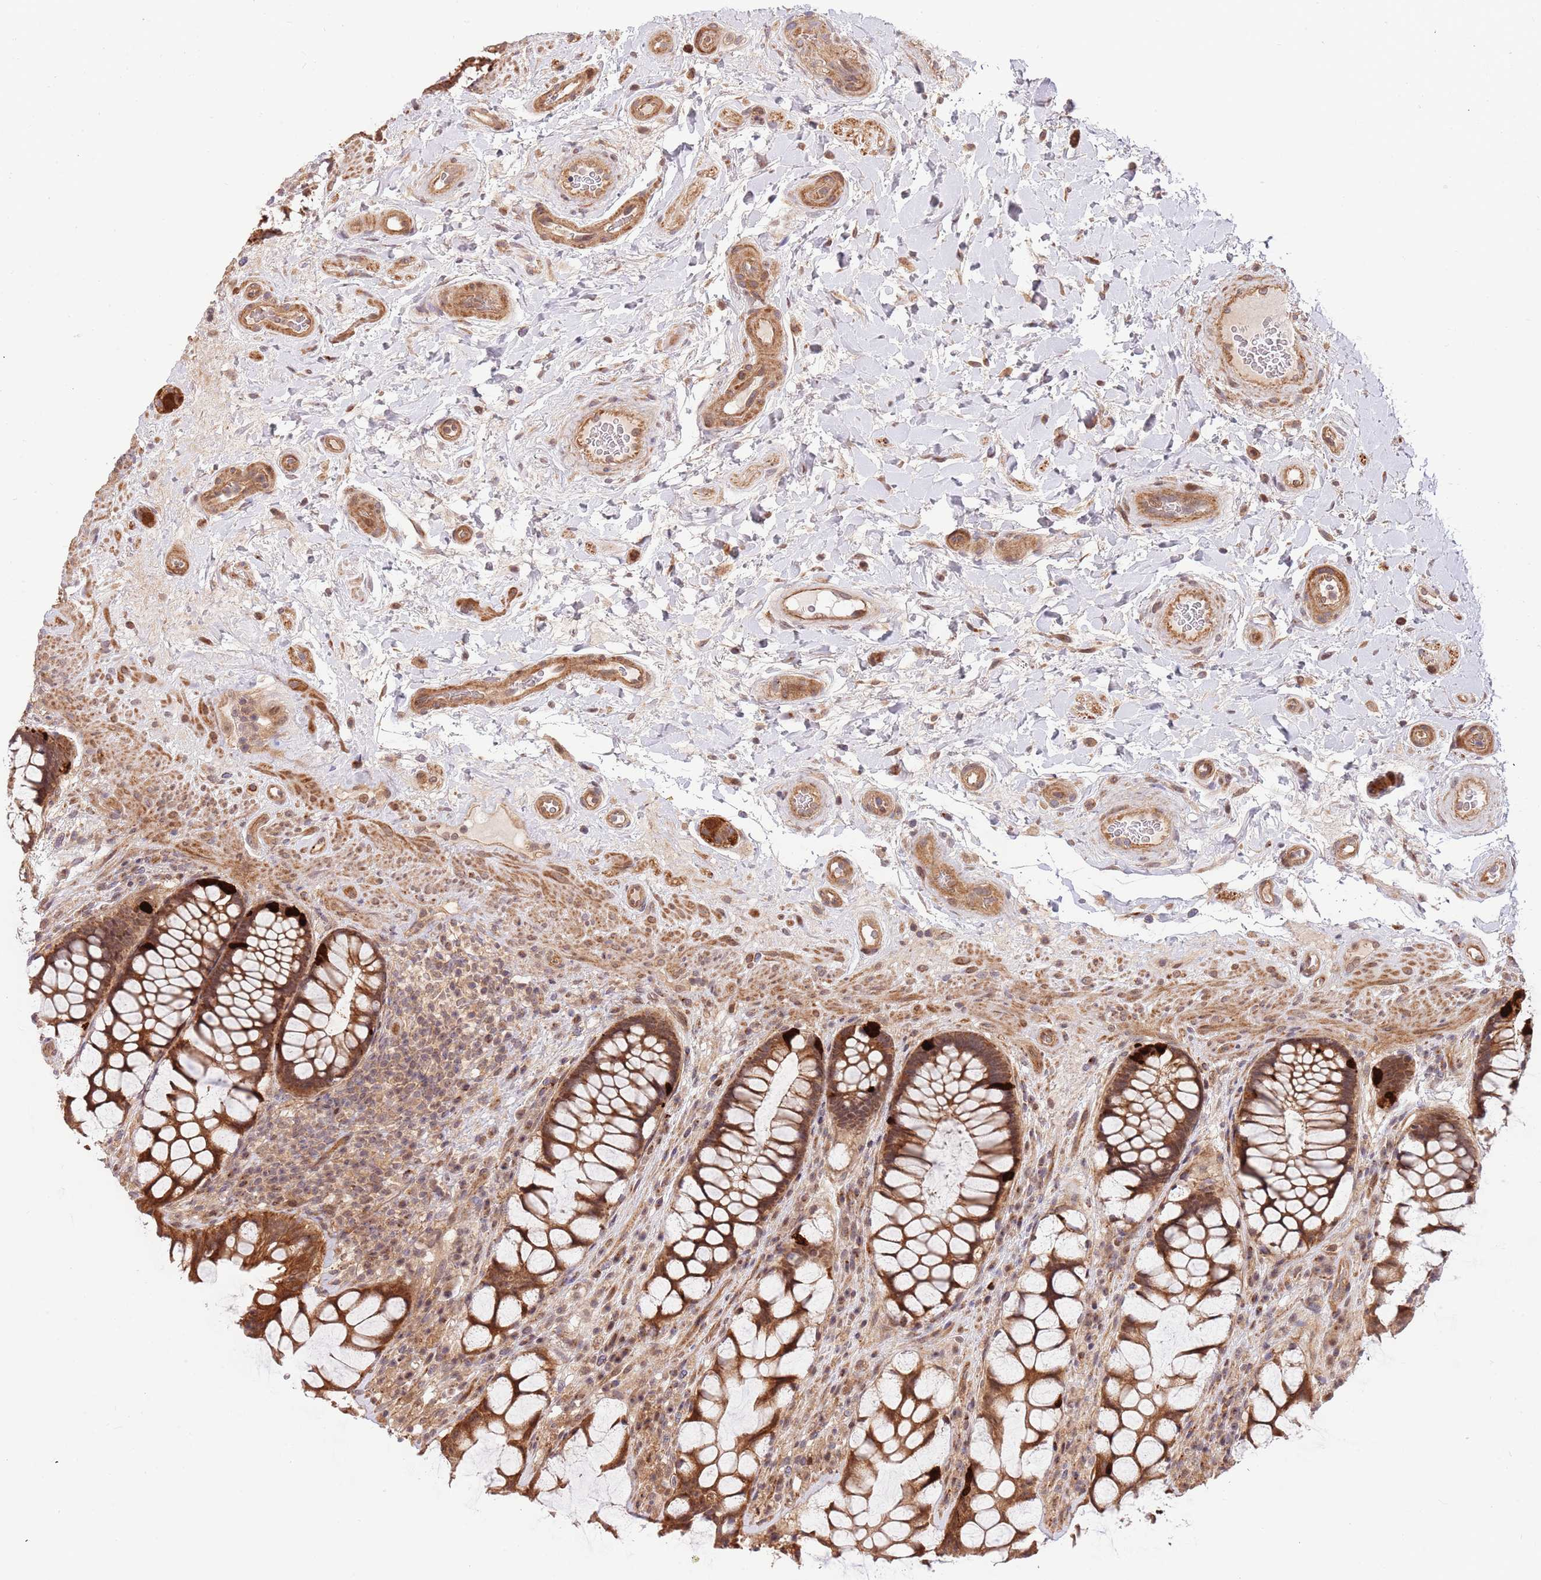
{"staining": {"intensity": "strong", "quantity": ">75%", "location": "cytoplasmic/membranous"}, "tissue": "rectum", "cell_type": "Glandular cells", "image_type": "normal", "snomed": [{"axis": "morphology", "description": "Normal tissue, NOS"}, {"axis": "topography", "description": "Rectum"}], "caption": "Protein staining by IHC shows strong cytoplasmic/membranous staining in about >75% of glandular cells in benign rectum. (DAB (3,3'-diaminobenzidine) = brown stain, brightfield microscopy at high magnification).", "gene": "HAUS3", "patient": {"sex": "female", "age": 58}}